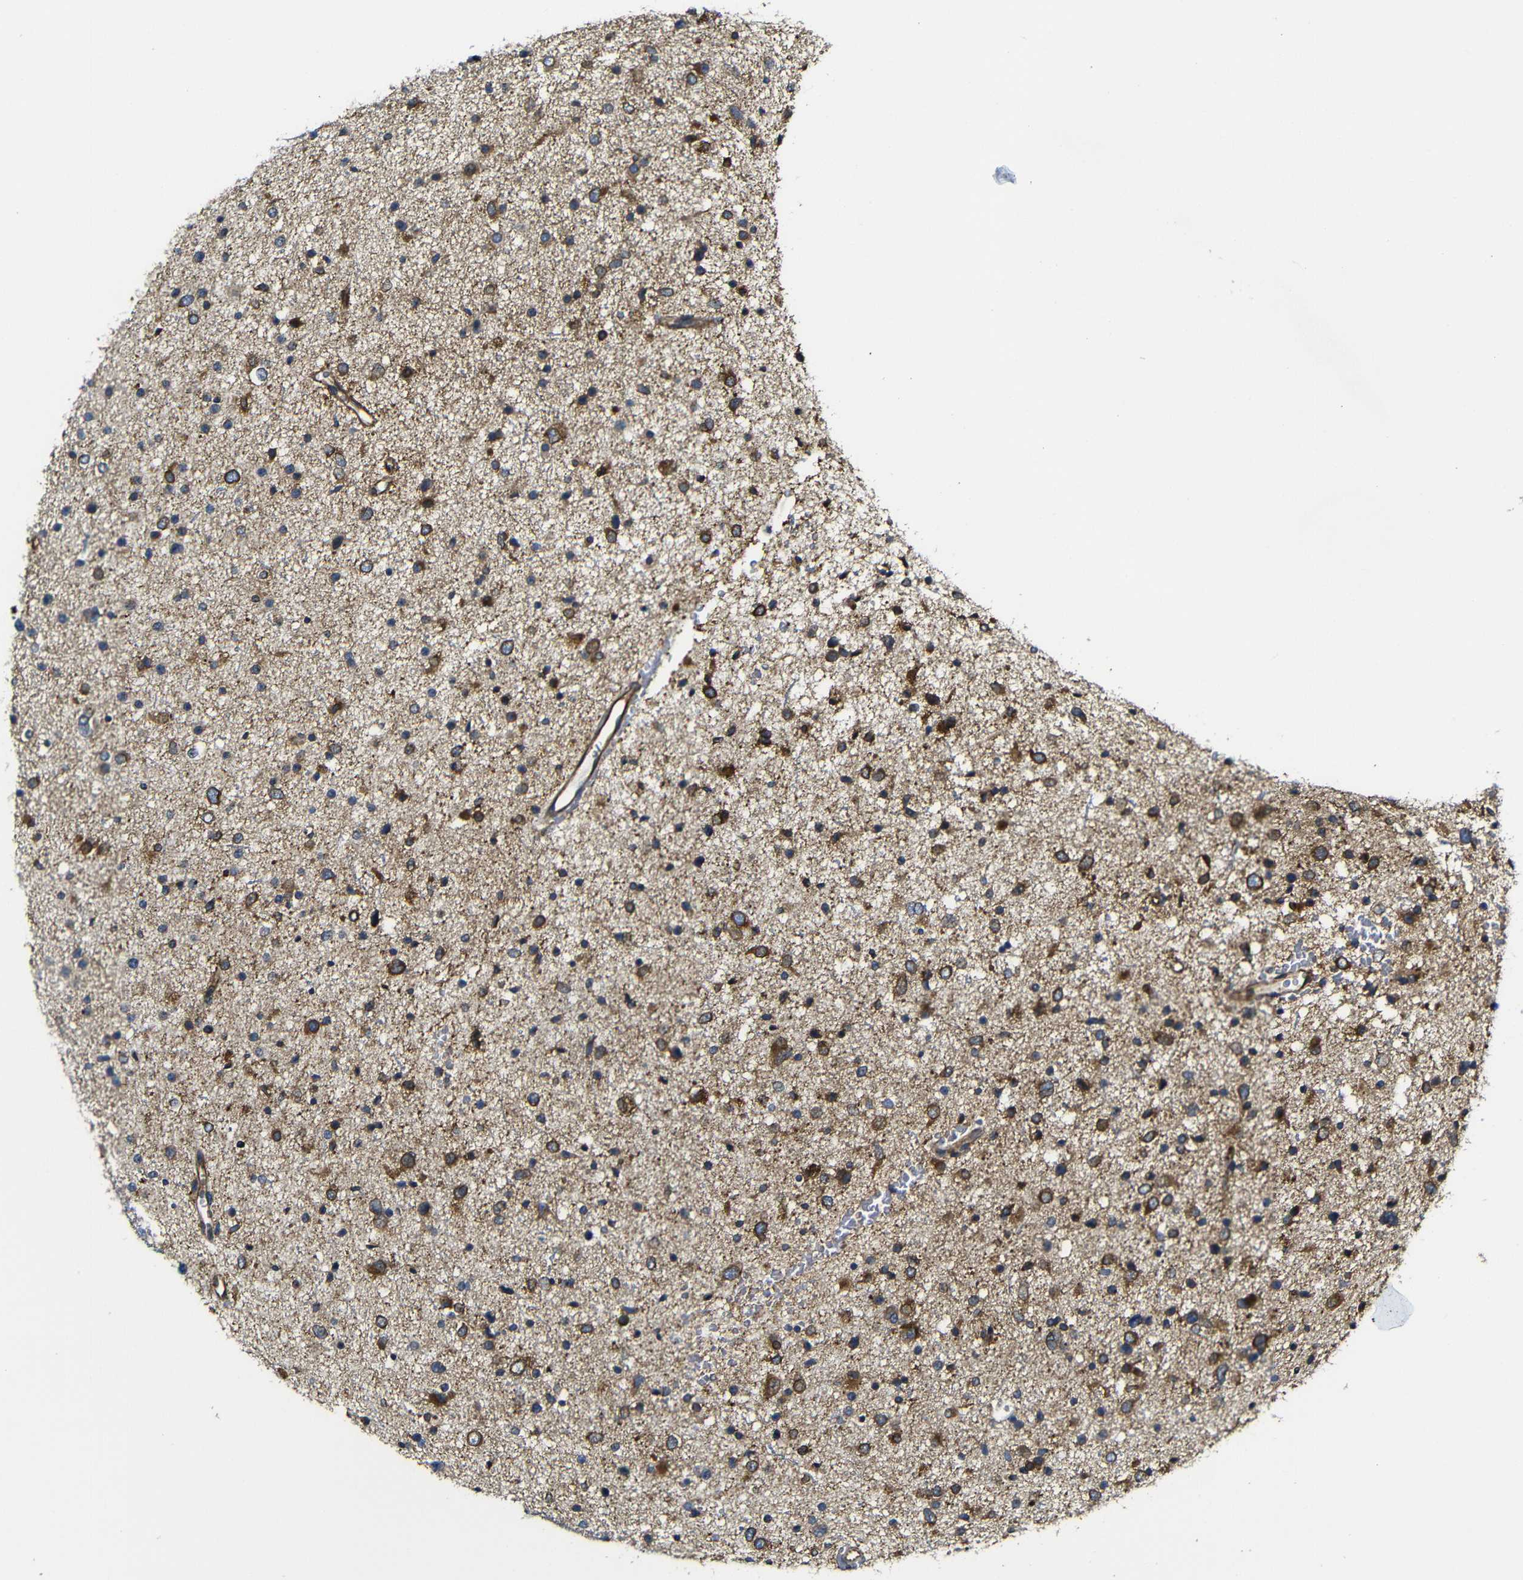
{"staining": {"intensity": "moderate", "quantity": ">75%", "location": "cytoplasmic/membranous"}, "tissue": "glioma", "cell_type": "Tumor cells", "image_type": "cancer", "snomed": [{"axis": "morphology", "description": "Glioma, malignant, Low grade"}, {"axis": "topography", "description": "Brain"}], "caption": "Human glioma stained for a protein (brown) reveals moderate cytoplasmic/membranous positive staining in about >75% of tumor cells.", "gene": "CLCC1", "patient": {"sex": "female", "age": 37}}